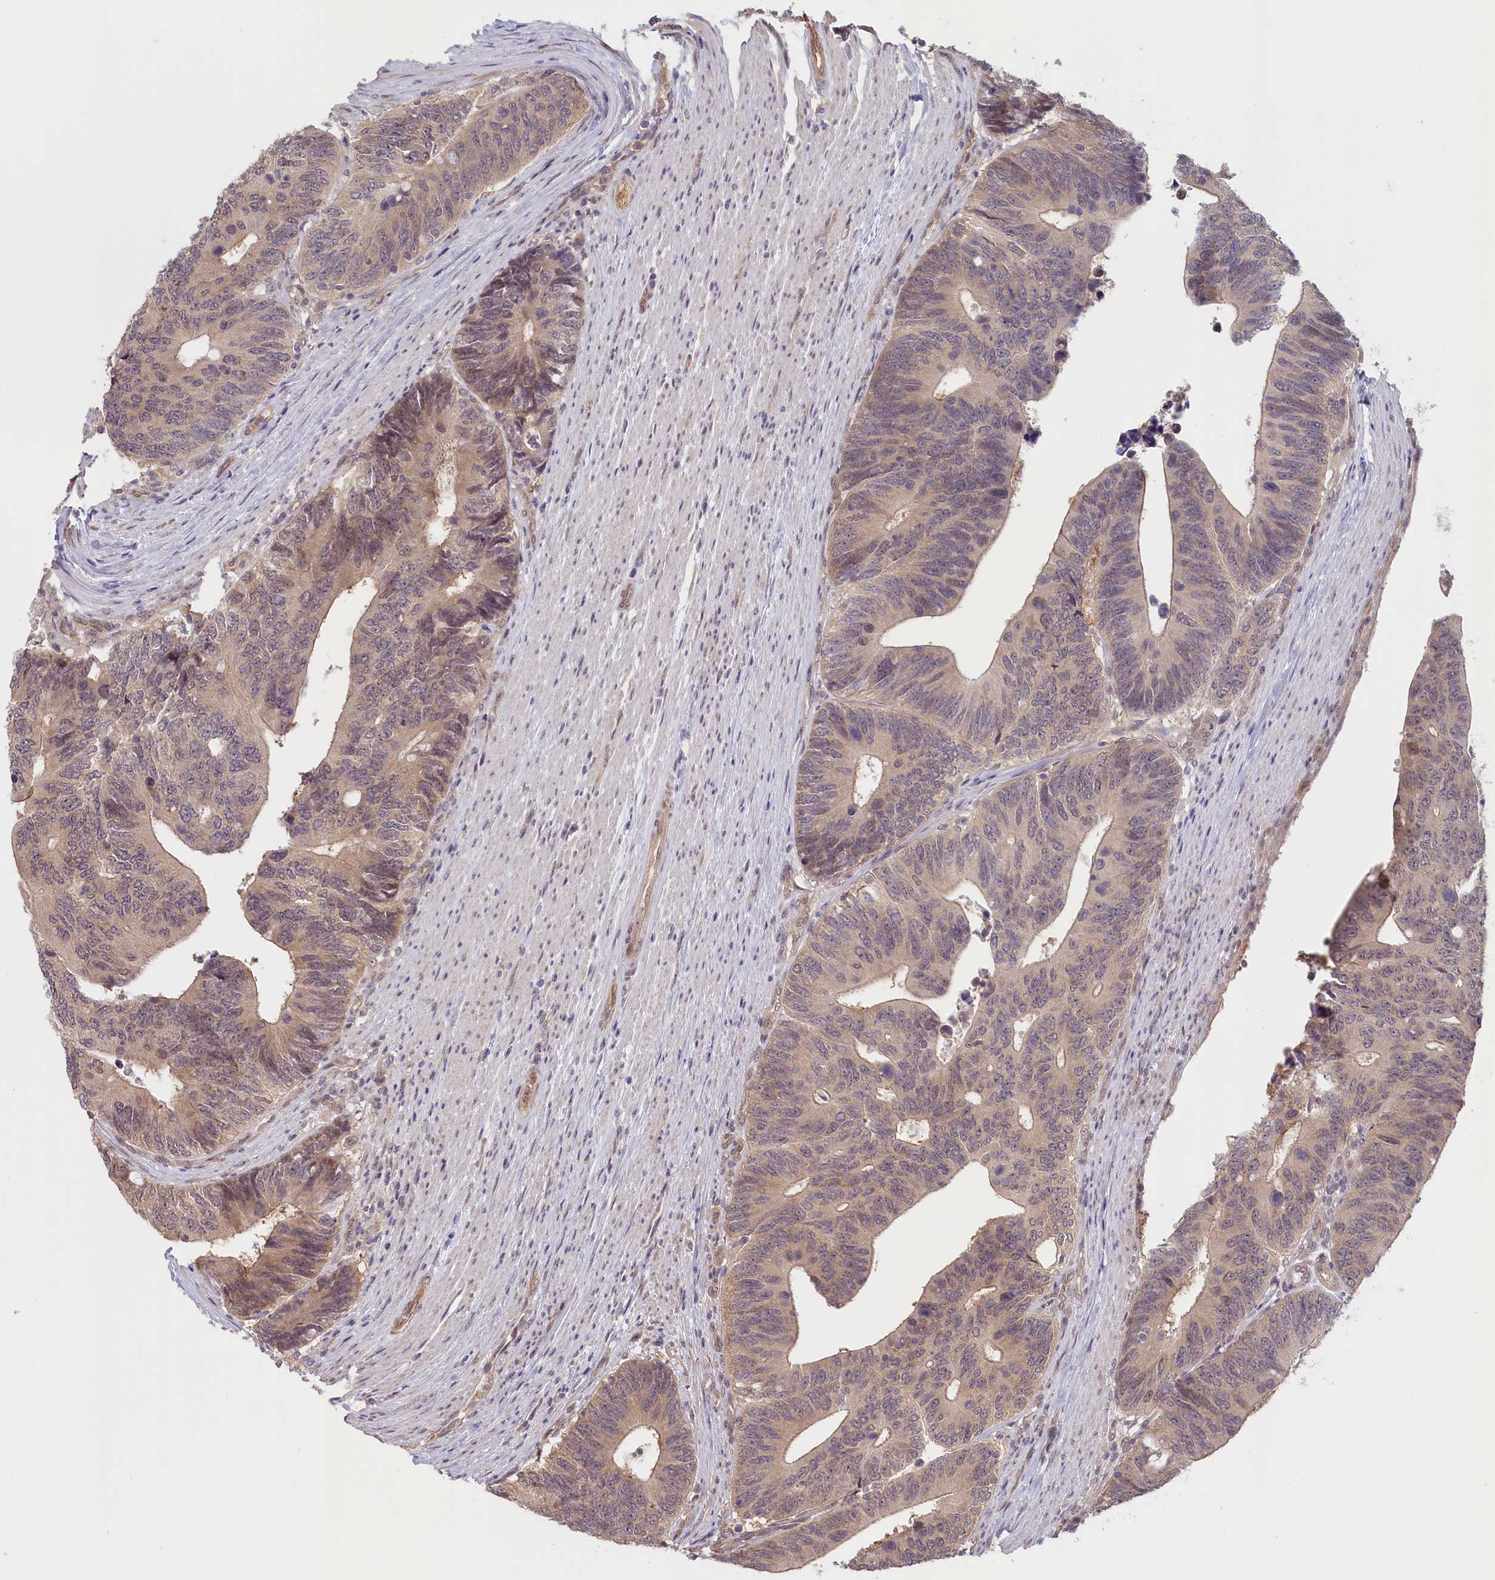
{"staining": {"intensity": "weak", "quantity": ">75%", "location": "cytoplasmic/membranous,nuclear"}, "tissue": "colorectal cancer", "cell_type": "Tumor cells", "image_type": "cancer", "snomed": [{"axis": "morphology", "description": "Adenocarcinoma, NOS"}, {"axis": "topography", "description": "Colon"}], "caption": "This histopathology image demonstrates colorectal cancer (adenocarcinoma) stained with IHC to label a protein in brown. The cytoplasmic/membranous and nuclear of tumor cells show weak positivity for the protein. Nuclei are counter-stained blue.", "gene": "C19orf44", "patient": {"sex": "male", "age": 87}}